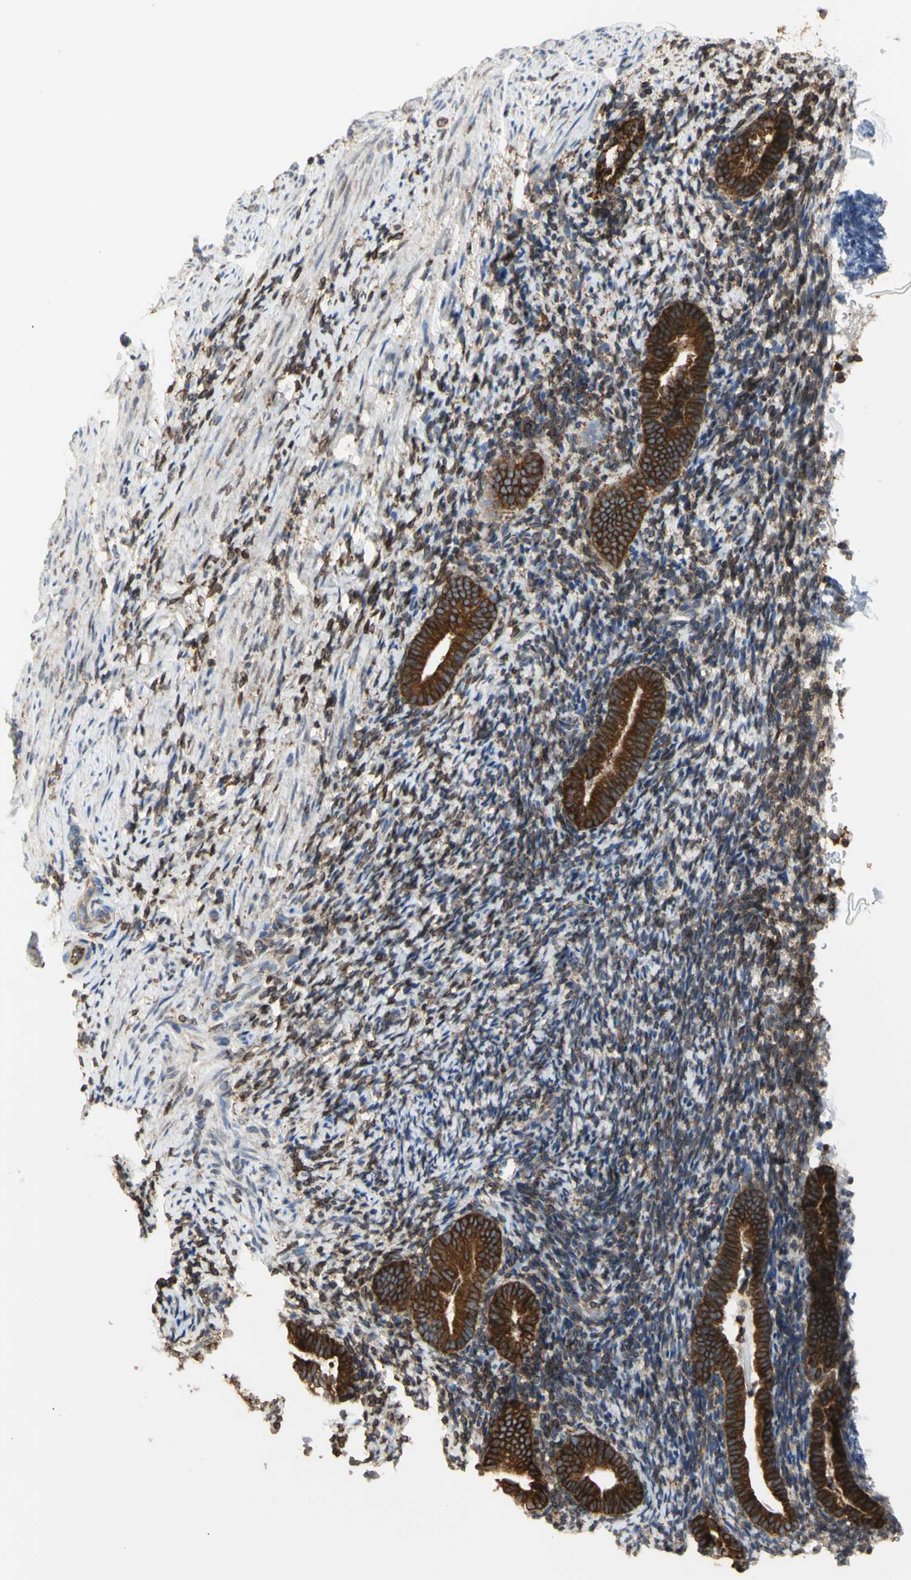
{"staining": {"intensity": "moderate", "quantity": "<25%", "location": "cytoplasmic/membranous,nuclear"}, "tissue": "endometrium", "cell_type": "Cells in endometrial stroma", "image_type": "normal", "snomed": [{"axis": "morphology", "description": "Normal tissue, NOS"}, {"axis": "topography", "description": "Endometrium"}], "caption": "Immunohistochemistry (DAB (3,3'-diaminobenzidine)) staining of normal endometrium shows moderate cytoplasmic/membranous,nuclear protein positivity in about <25% of cells in endometrial stroma.", "gene": "ERLIN1", "patient": {"sex": "female", "age": 51}}